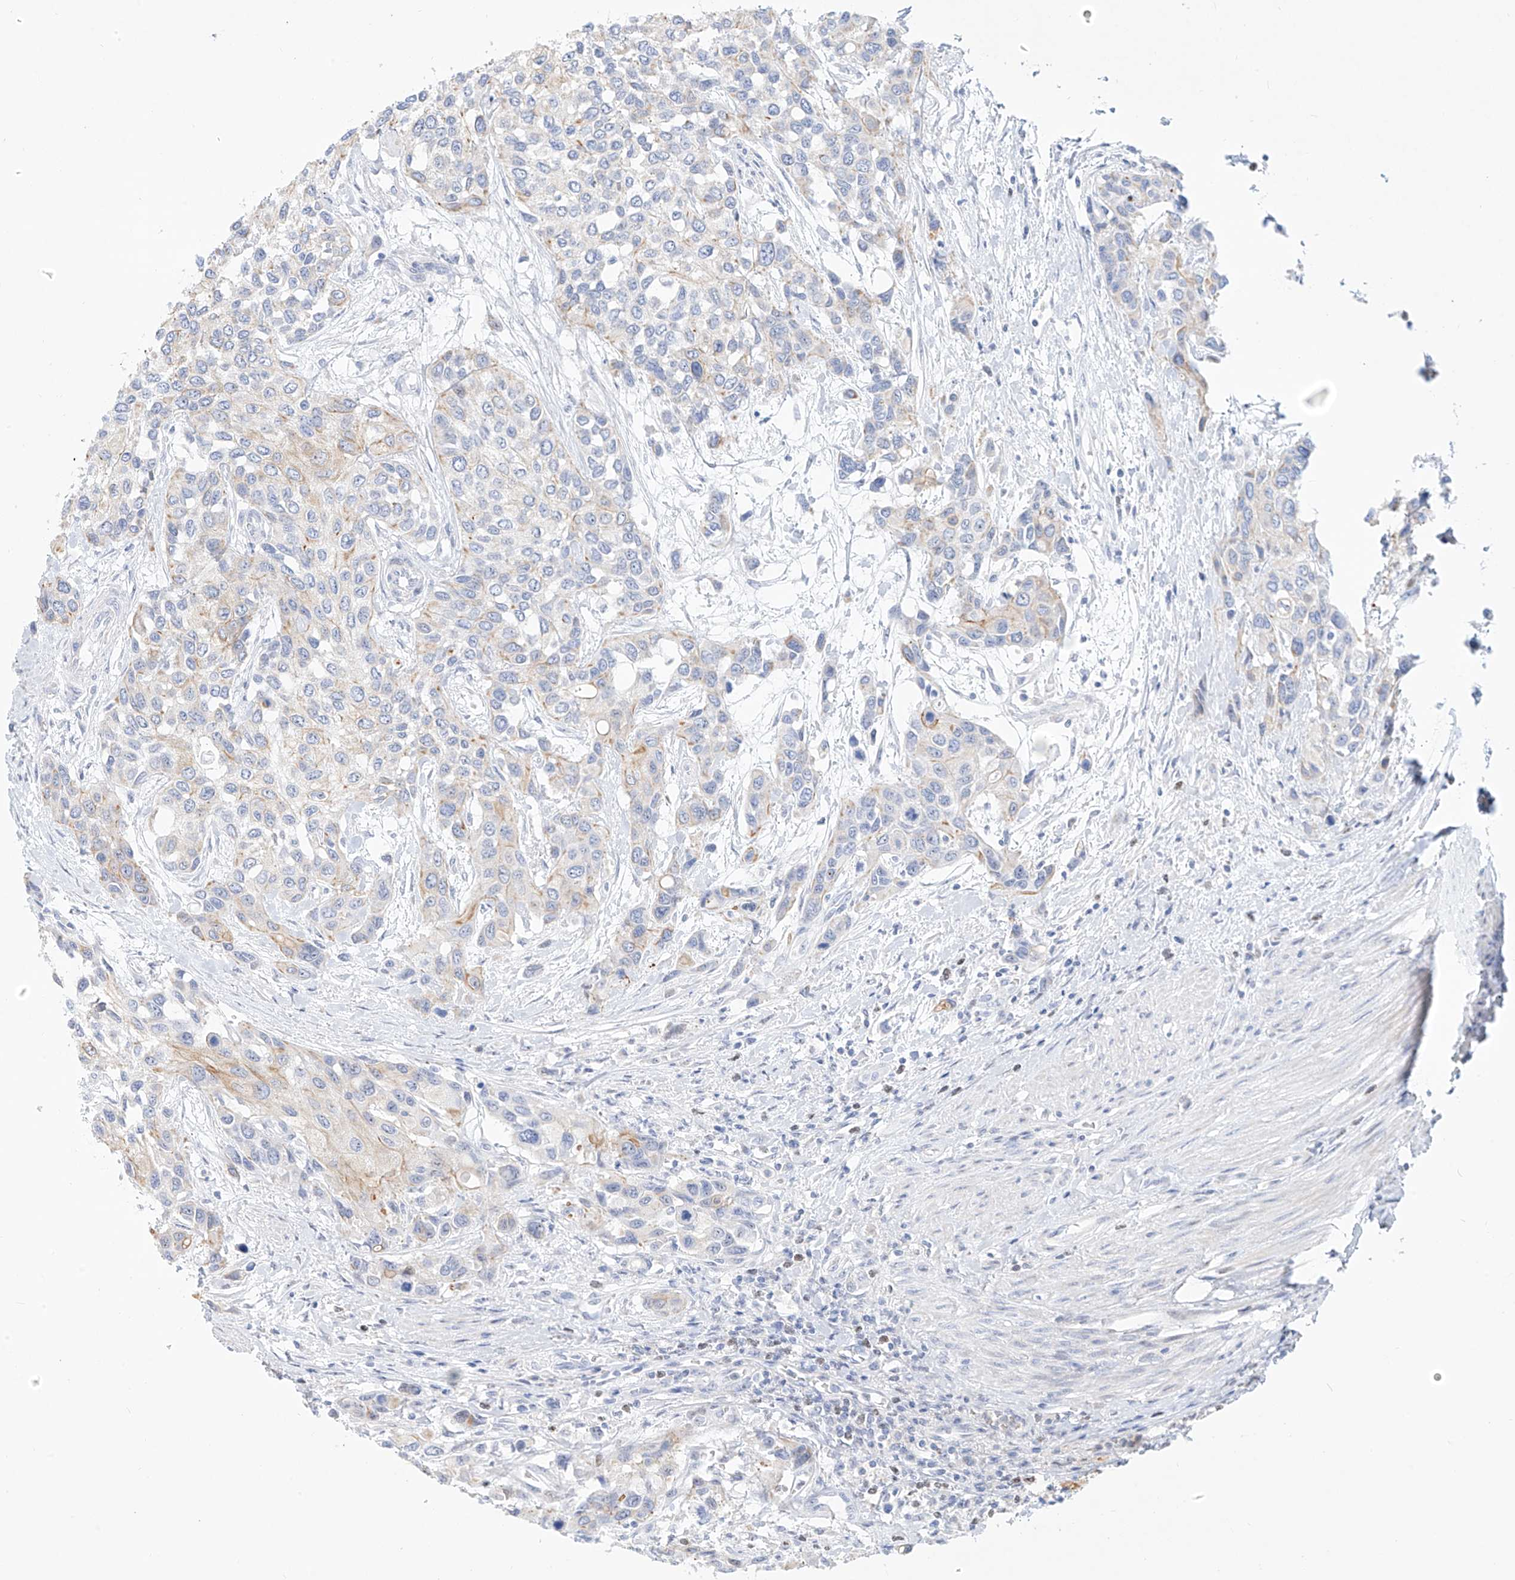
{"staining": {"intensity": "negative", "quantity": "none", "location": "none"}, "tissue": "urothelial cancer", "cell_type": "Tumor cells", "image_type": "cancer", "snomed": [{"axis": "morphology", "description": "Normal tissue, NOS"}, {"axis": "morphology", "description": "Urothelial carcinoma, High grade"}, {"axis": "topography", "description": "Vascular tissue"}, {"axis": "topography", "description": "Urinary bladder"}], "caption": "The micrograph demonstrates no significant positivity in tumor cells of high-grade urothelial carcinoma. The staining is performed using DAB (3,3'-diaminobenzidine) brown chromogen with nuclei counter-stained in using hematoxylin.", "gene": "SNU13", "patient": {"sex": "female", "age": 56}}